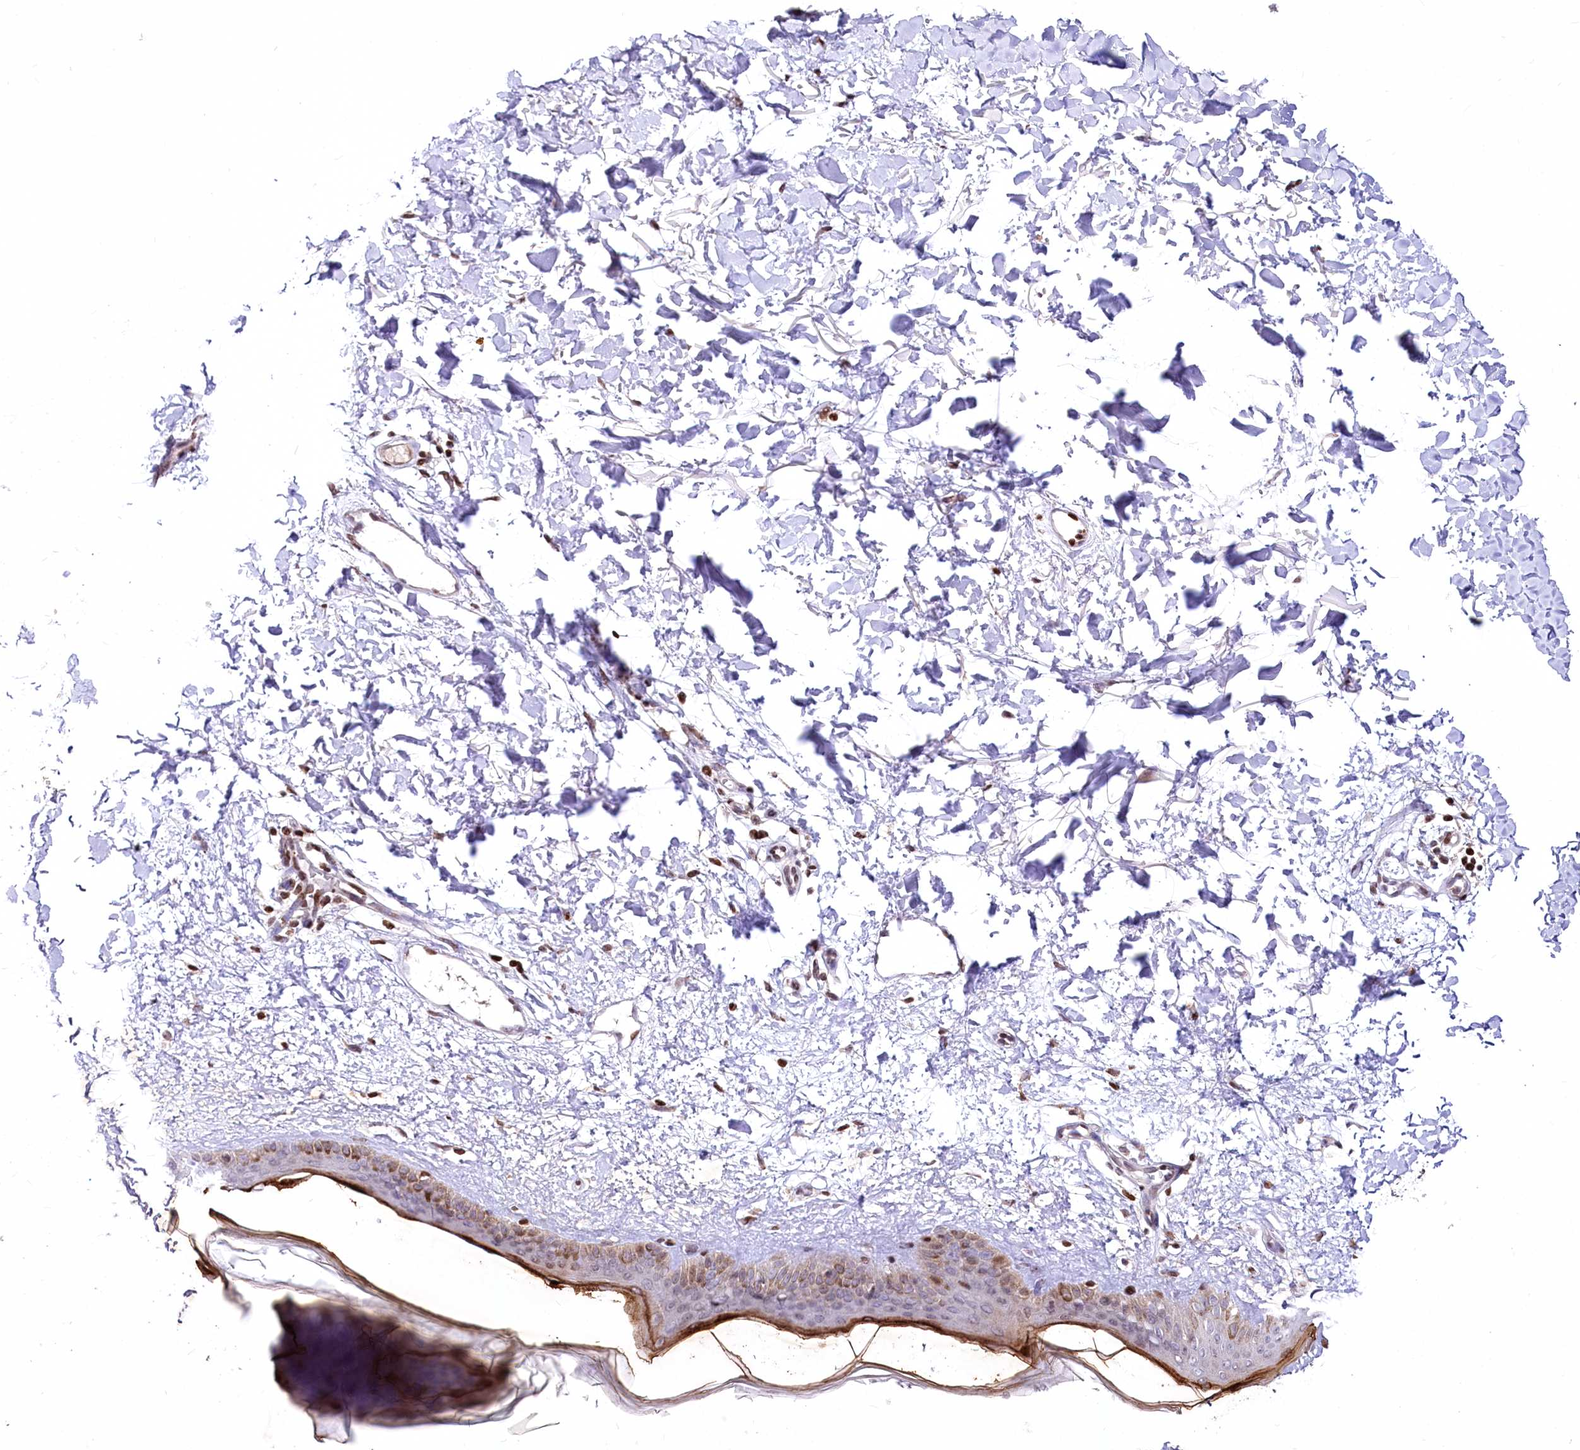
{"staining": {"intensity": "weak", "quantity": ">75%", "location": "cytoplasmic/membranous,nuclear"}, "tissue": "skin", "cell_type": "Fibroblasts", "image_type": "normal", "snomed": [{"axis": "morphology", "description": "Normal tissue, NOS"}, {"axis": "topography", "description": "Skin"}], "caption": "Immunohistochemistry (IHC) image of normal skin: skin stained using IHC displays low levels of weak protein expression localized specifically in the cytoplasmic/membranous,nuclear of fibroblasts, appearing as a cytoplasmic/membranous,nuclear brown color.", "gene": "ZFYVE27", "patient": {"sex": "female", "age": 58}}